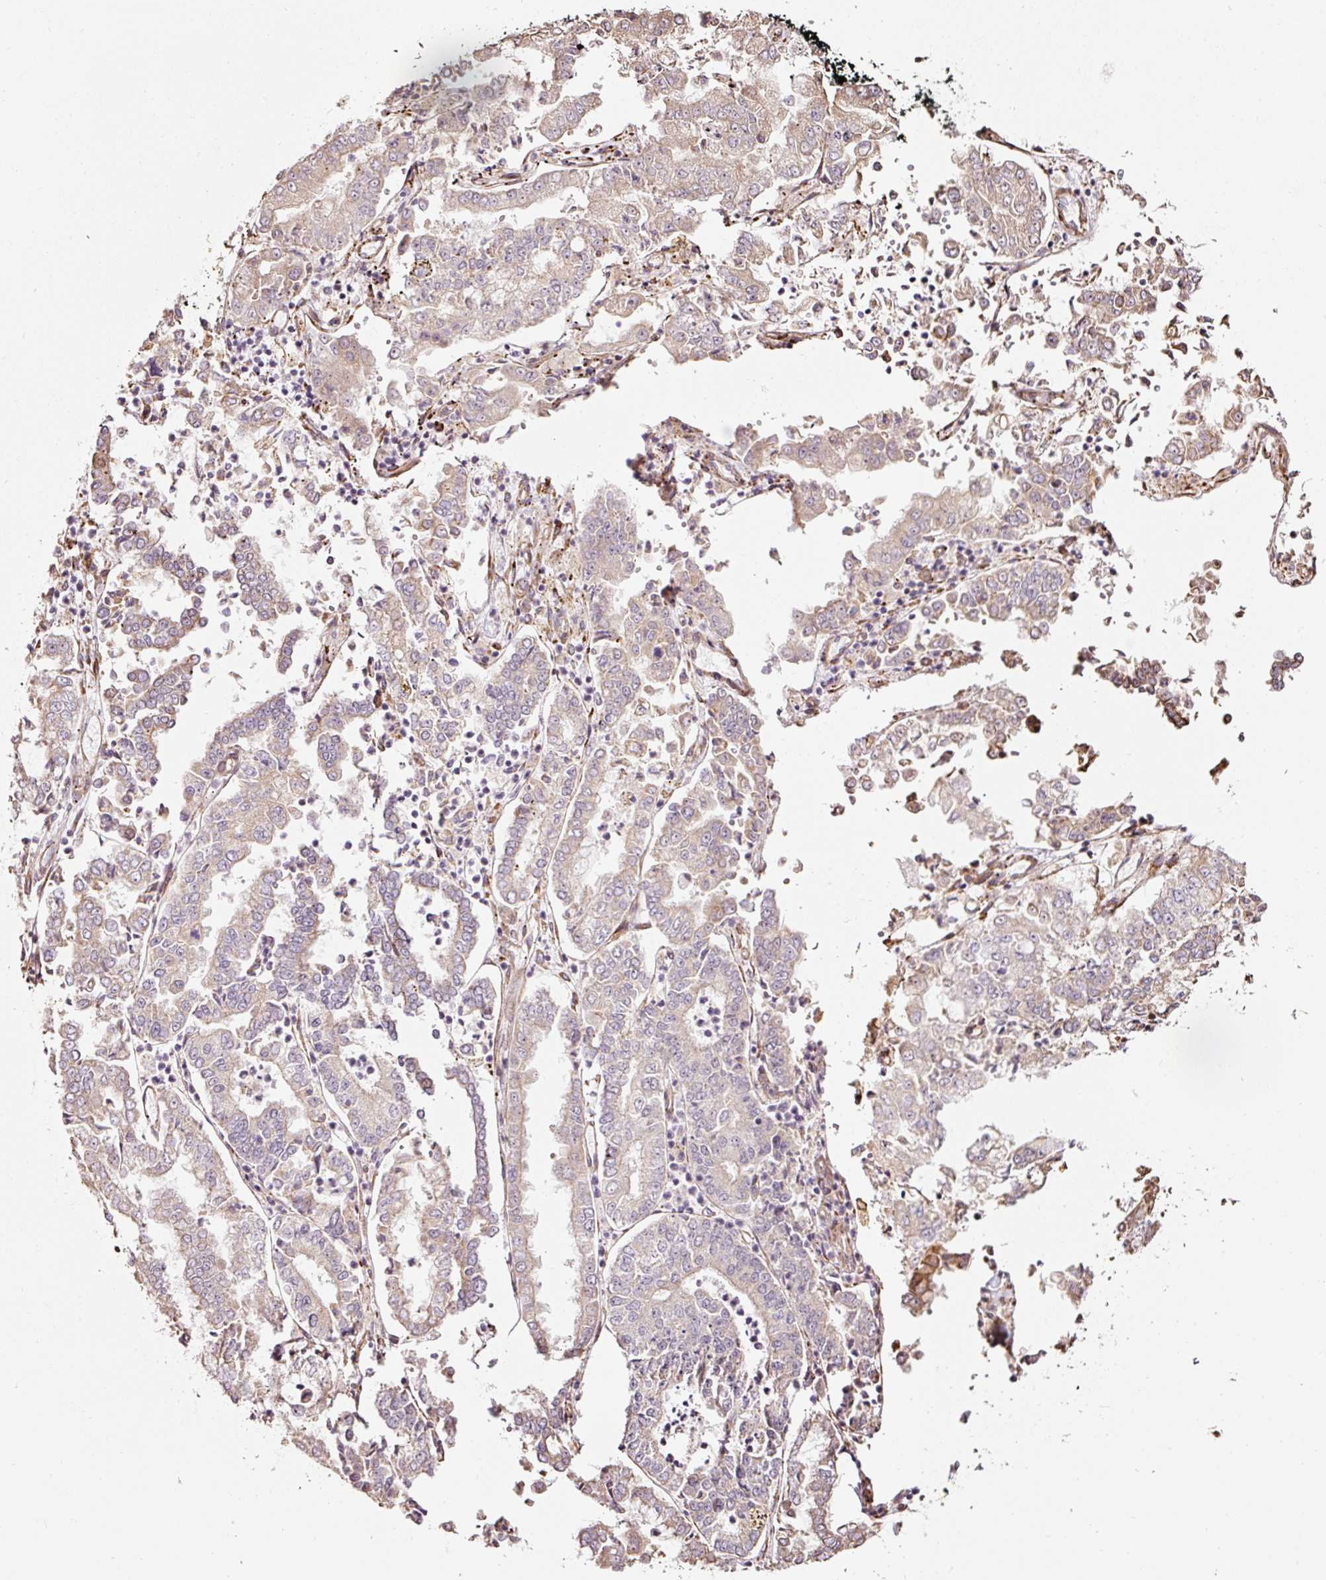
{"staining": {"intensity": "weak", "quantity": "25%-75%", "location": "cytoplasmic/membranous"}, "tissue": "stomach cancer", "cell_type": "Tumor cells", "image_type": "cancer", "snomed": [{"axis": "morphology", "description": "Adenocarcinoma, NOS"}, {"axis": "topography", "description": "Stomach"}], "caption": "A brown stain labels weak cytoplasmic/membranous expression of a protein in human stomach cancer tumor cells. (DAB IHC with brightfield microscopy, high magnification).", "gene": "ETF1", "patient": {"sex": "male", "age": 76}}